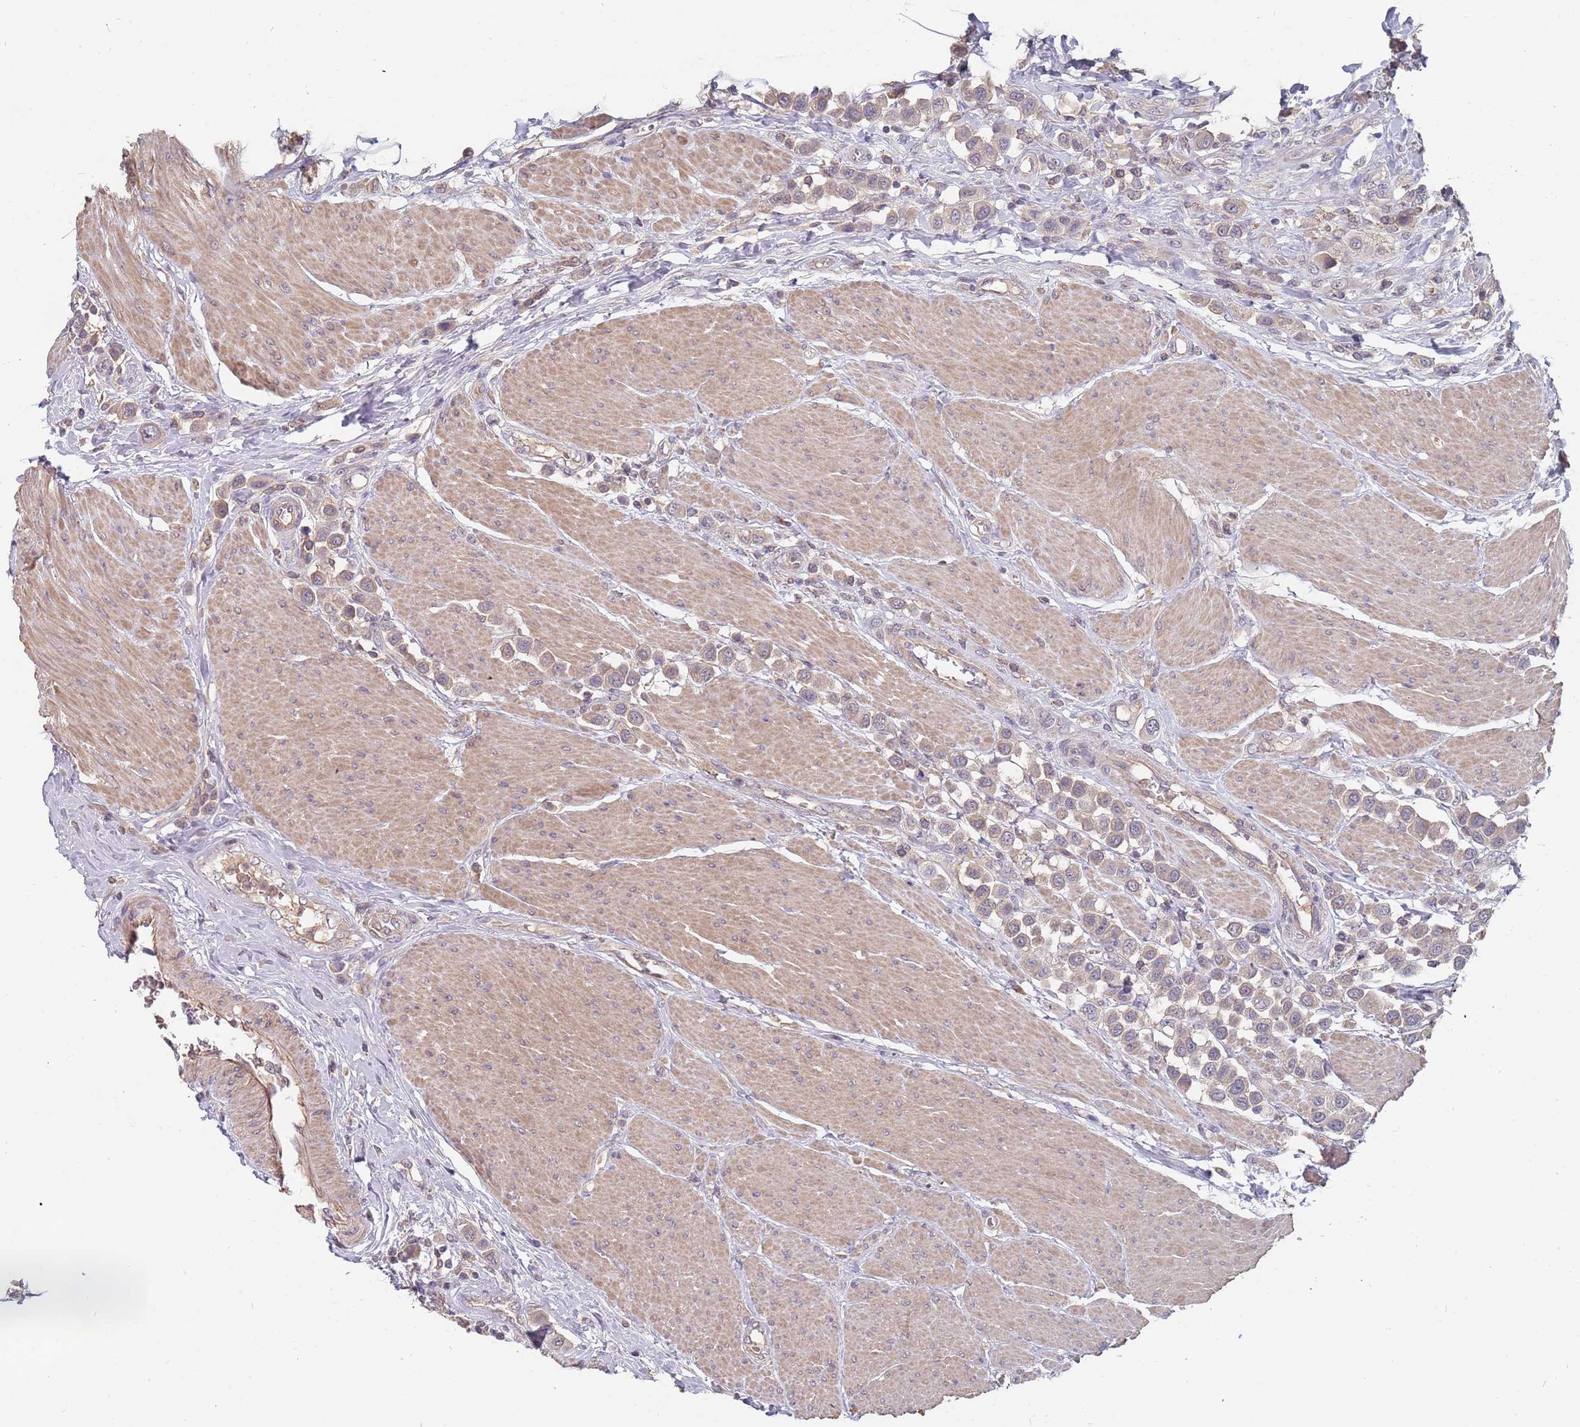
{"staining": {"intensity": "weak", "quantity": ">75%", "location": "nuclear"}, "tissue": "urothelial cancer", "cell_type": "Tumor cells", "image_type": "cancer", "snomed": [{"axis": "morphology", "description": "Urothelial carcinoma, High grade"}, {"axis": "topography", "description": "Urinary bladder"}], "caption": "The image reveals staining of high-grade urothelial carcinoma, revealing weak nuclear protein expression (brown color) within tumor cells.", "gene": "TCEANC2", "patient": {"sex": "male", "age": 50}}